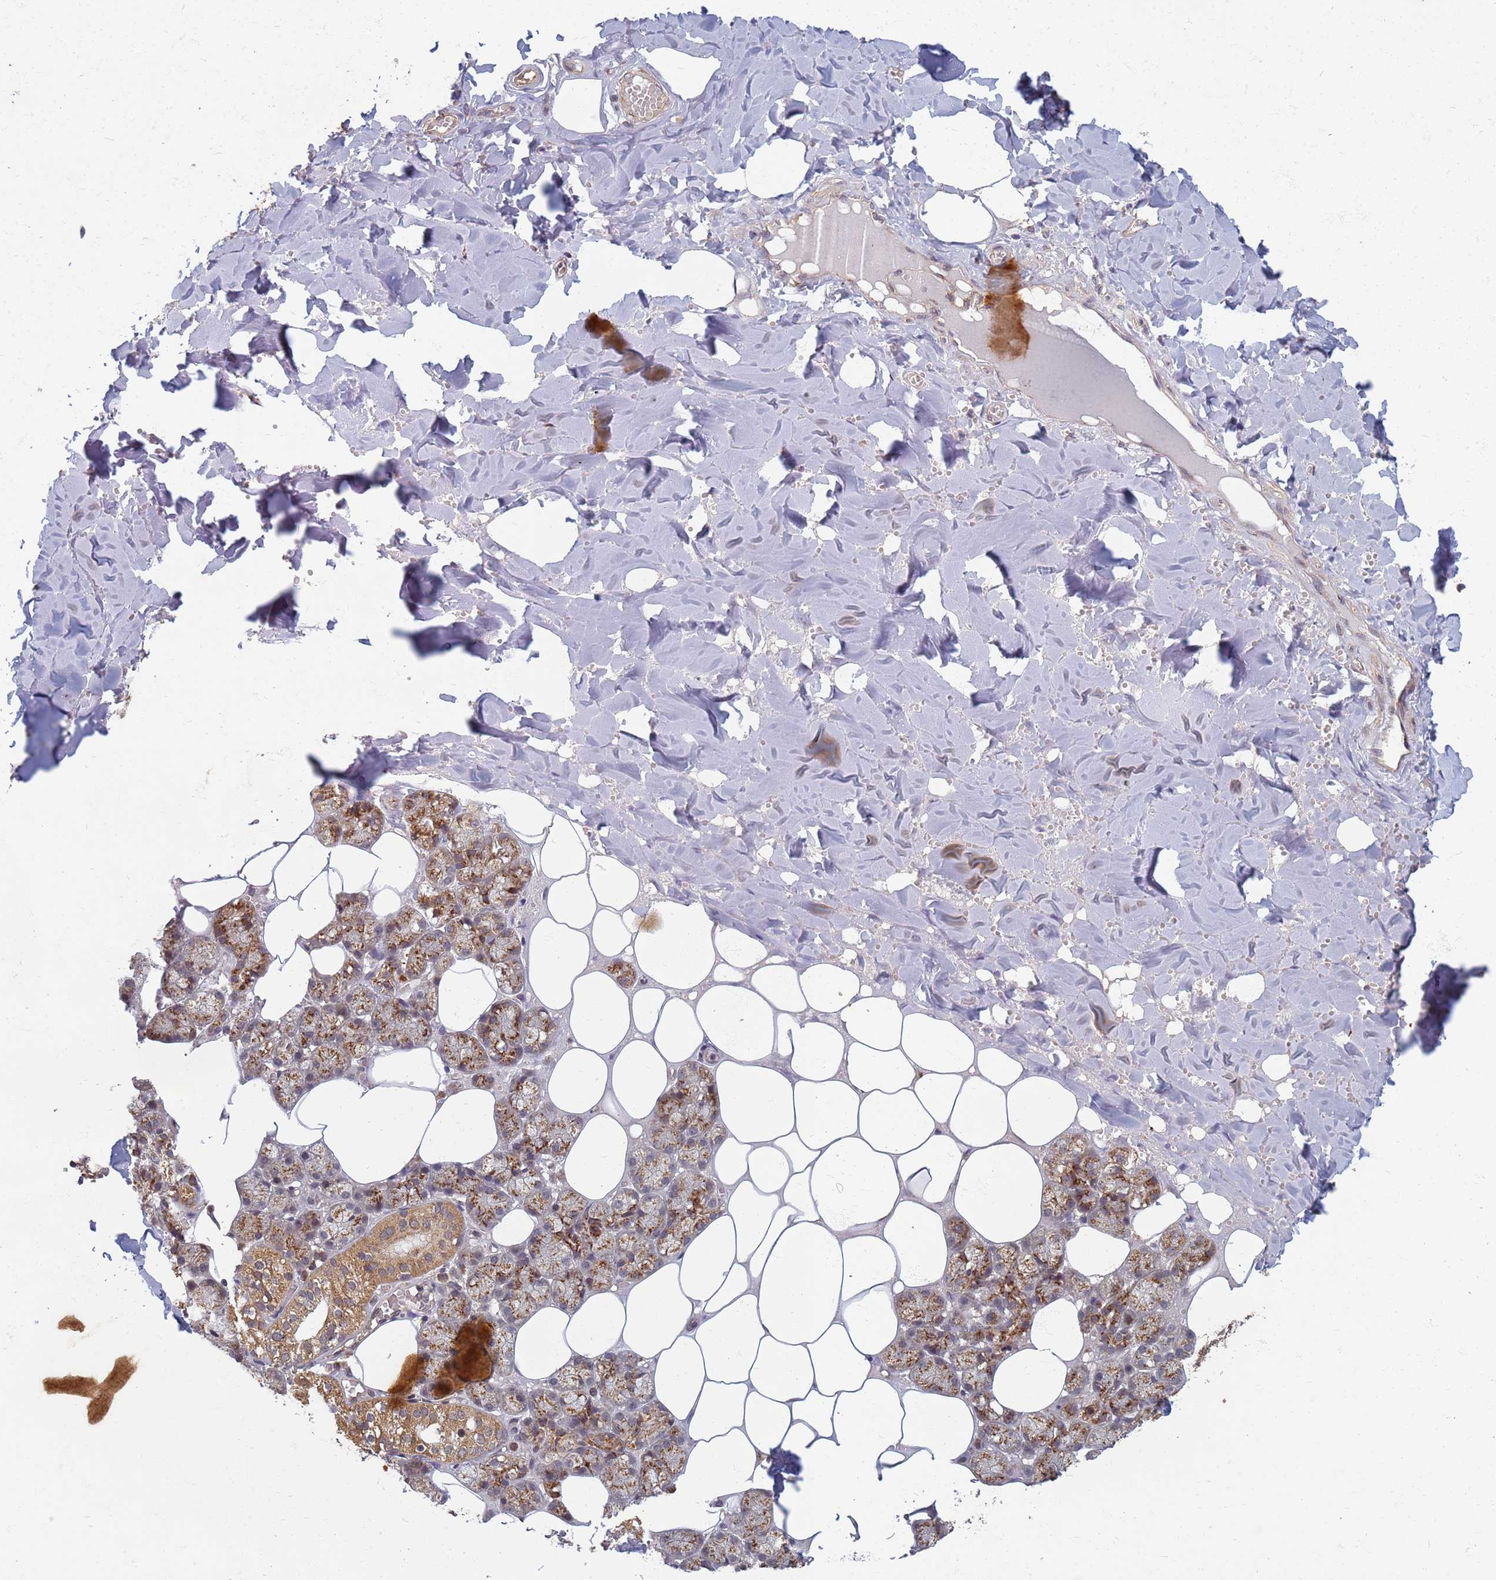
{"staining": {"intensity": "moderate", "quantity": ">75%", "location": "cytoplasmic/membranous"}, "tissue": "salivary gland", "cell_type": "Glandular cells", "image_type": "normal", "snomed": [{"axis": "morphology", "description": "Normal tissue, NOS"}, {"axis": "topography", "description": "Salivary gland"}], "caption": "Immunohistochemistry (IHC) staining of unremarkable salivary gland, which exhibits medium levels of moderate cytoplasmic/membranous staining in about >75% of glandular cells indicating moderate cytoplasmic/membranous protein staining. The staining was performed using DAB (3,3'-diaminobenzidine) (brown) for protein detection and nuclei were counterstained in hematoxylin (blue).", "gene": "ITGB4", "patient": {"sex": "male", "age": 62}}